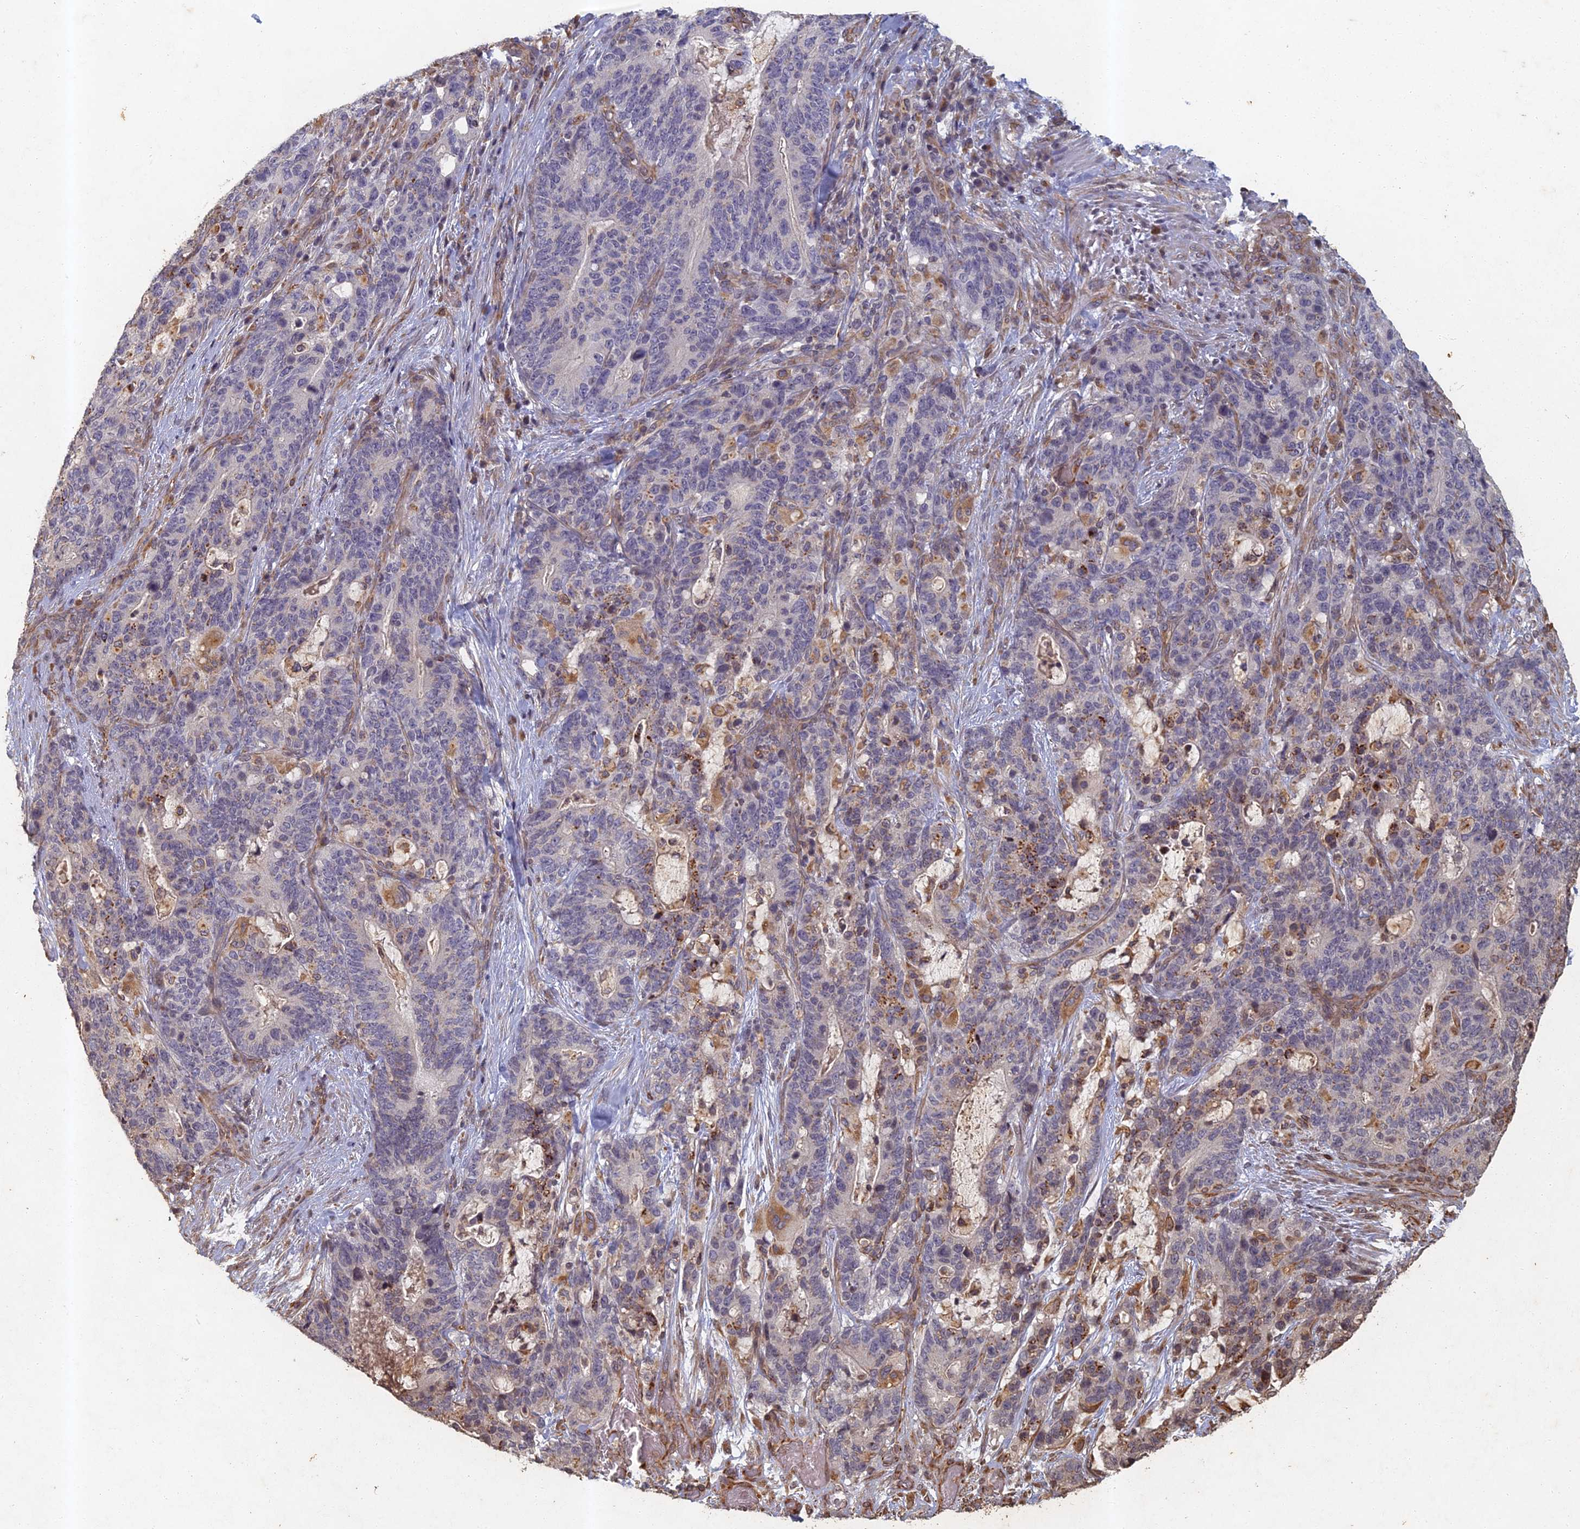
{"staining": {"intensity": "negative", "quantity": "none", "location": "none"}, "tissue": "stomach cancer", "cell_type": "Tumor cells", "image_type": "cancer", "snomed": [{"axis": "morphology", "description": "Normal tissue, NOS"}, {"axis": "morphology", "description": "Adenocarcinoma, NOS"}, {"axis": "topography", "description": "Stomach"}], "caption": "The image displays no significant positivity in tumor cells of stomach cancer.", "gene": "ABCB10", "patient": {"sex": "female", "age": 64}}